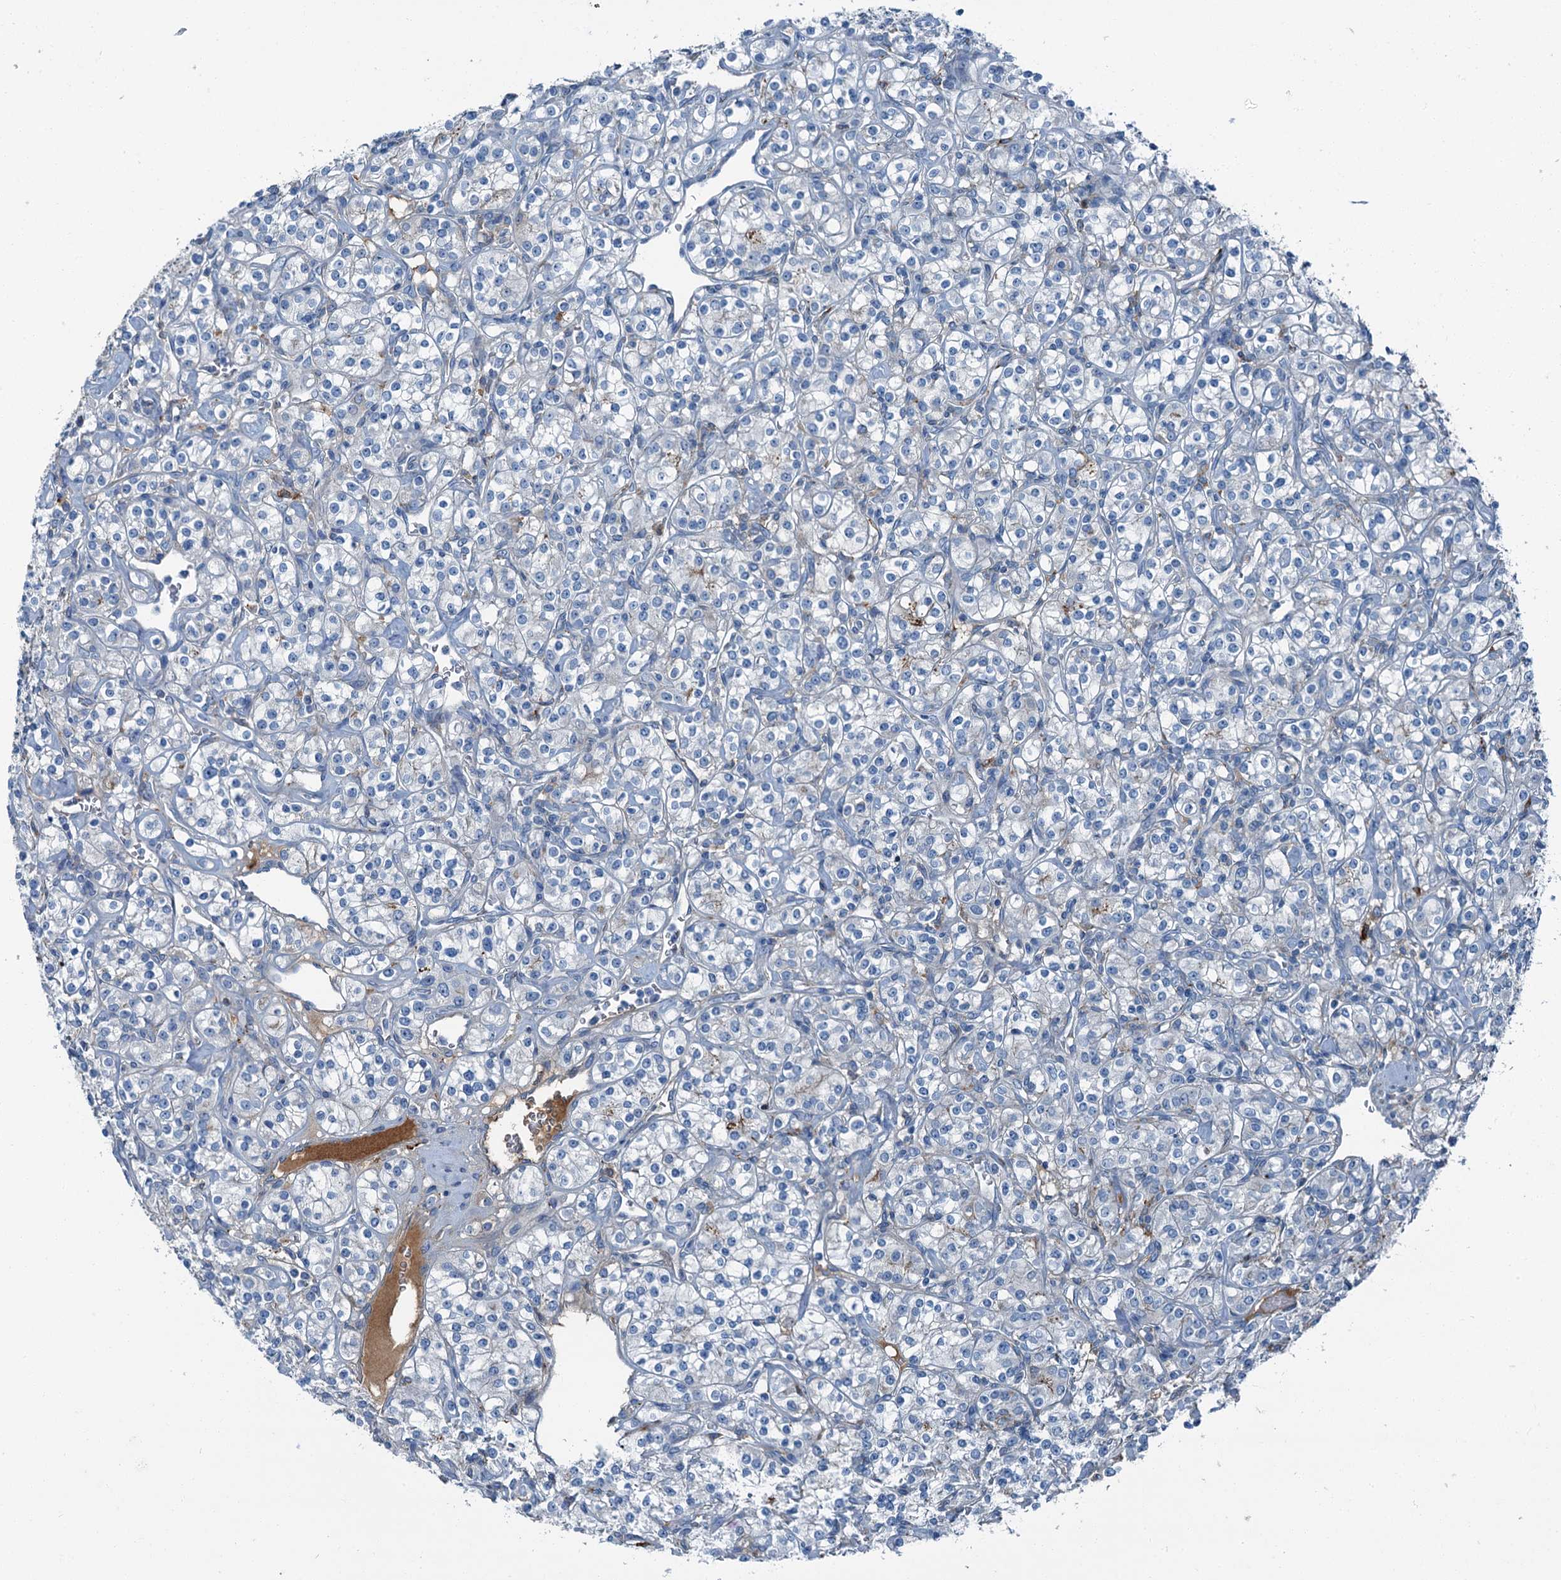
{"staining": {"intensity": "negative", "quantity": "none", "location": "none"}, "tissue": "renal cancer", "cell_type": "Tumor cells", "image_type": "cancer", "snomed": [{"axis": "morphology", "description": "Adenocarcinoma, NOS"}, {"axis": "topography", "description": "Kidney"}], "caption": "This is an immunohistochemistry histopathology image of human renal cancer. There is no expression in tumor cells.", "gene": "AXL", "patient": {"sex": "male", "age": 77}}